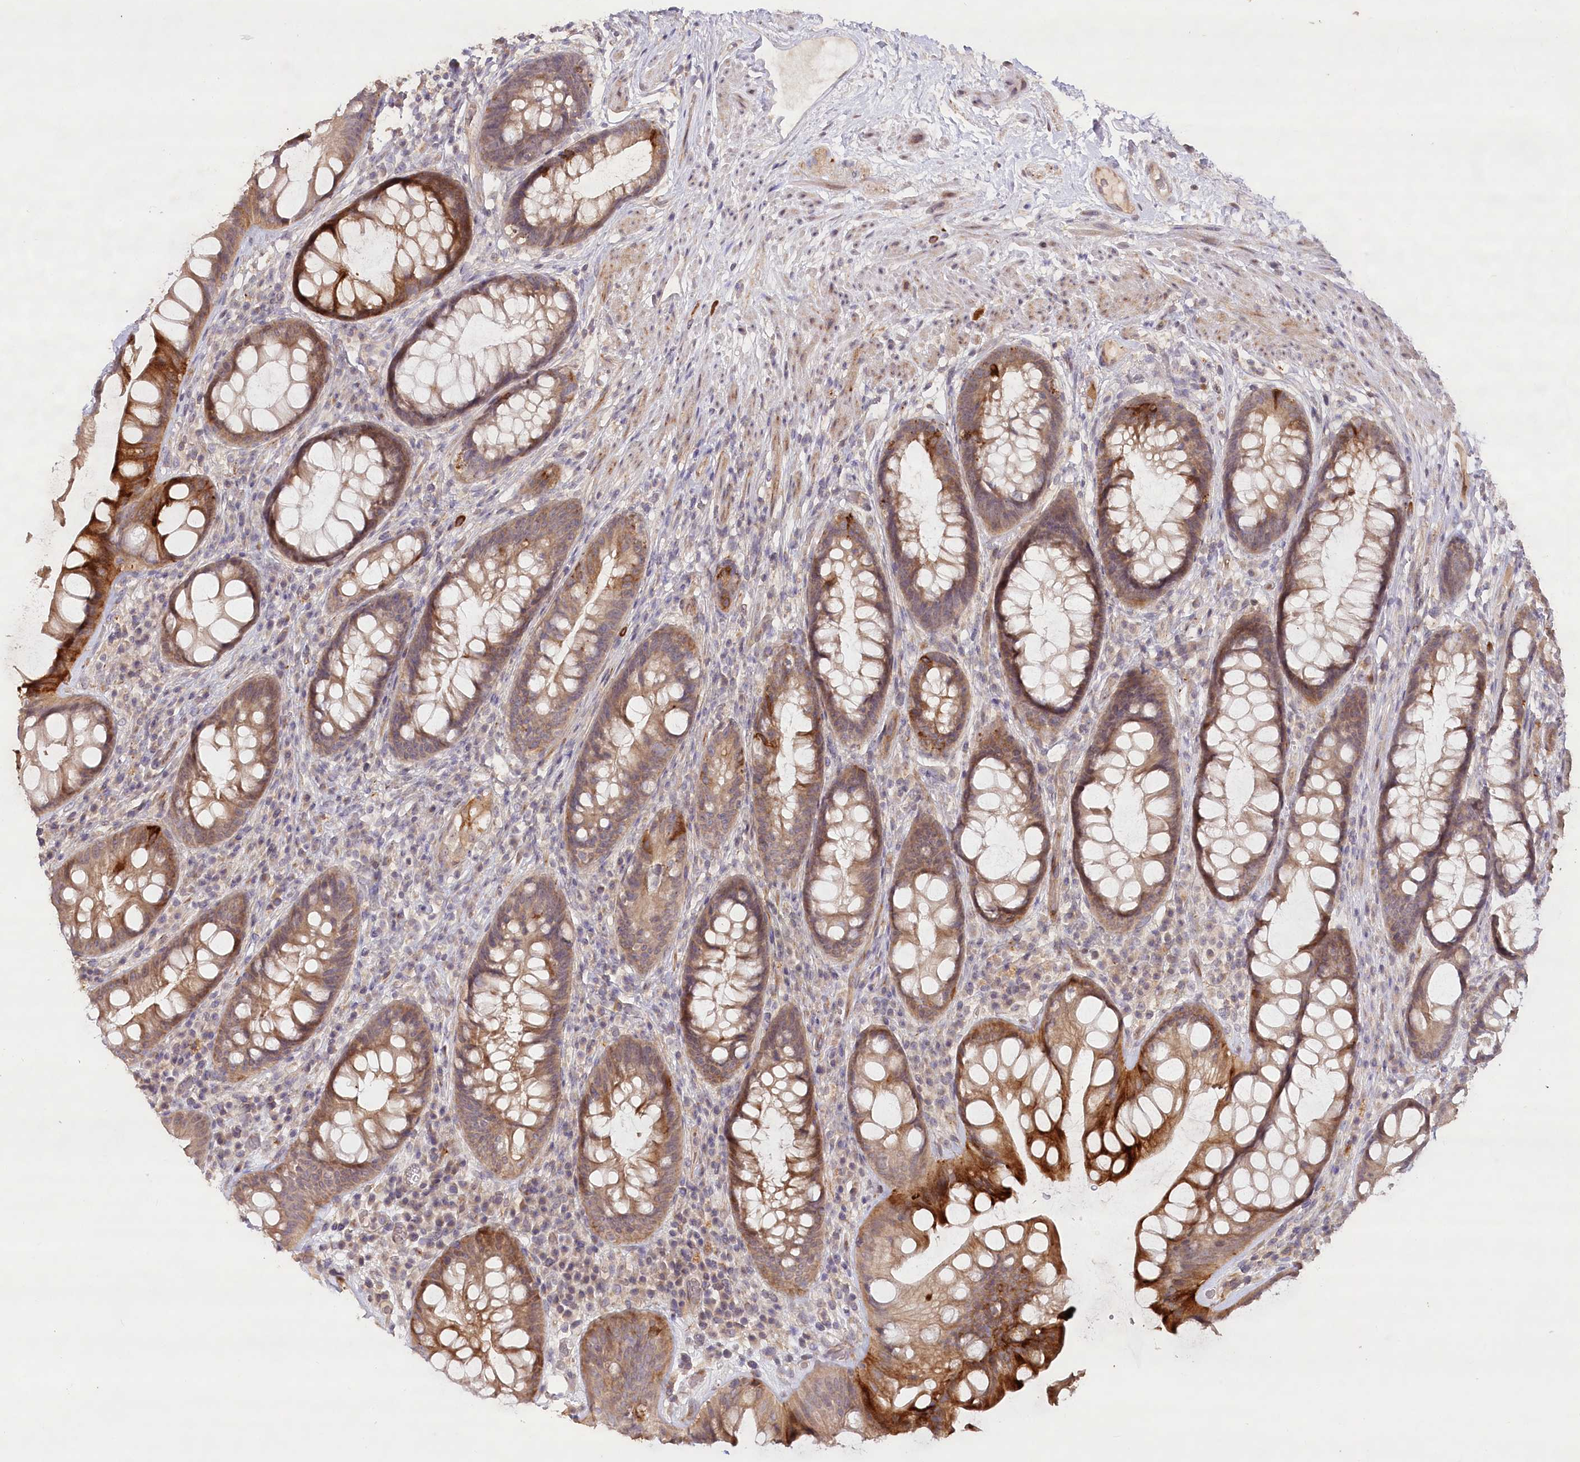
{"staining": {"intensity": "strong", "quantity": ">75%", "location": "cytoplasmic/membranous"}, "tissue": "rectum", "cell_type": "Glandular cells", "image_type": "normal", "snomed": [{"axis": "morphology", "description": "Normal tissue, NOS"}, {"axis": "topography", "description": "Rectum"}], "caption": "Strong cytoplasmic/membranous staining for a protein is appreciated in approximately >75% of glandular cells of benign rectum using immunohistochemistry (IHC).", "gene": "IRAK1BP1", "patient": {"sex": "male", "age": 74}}